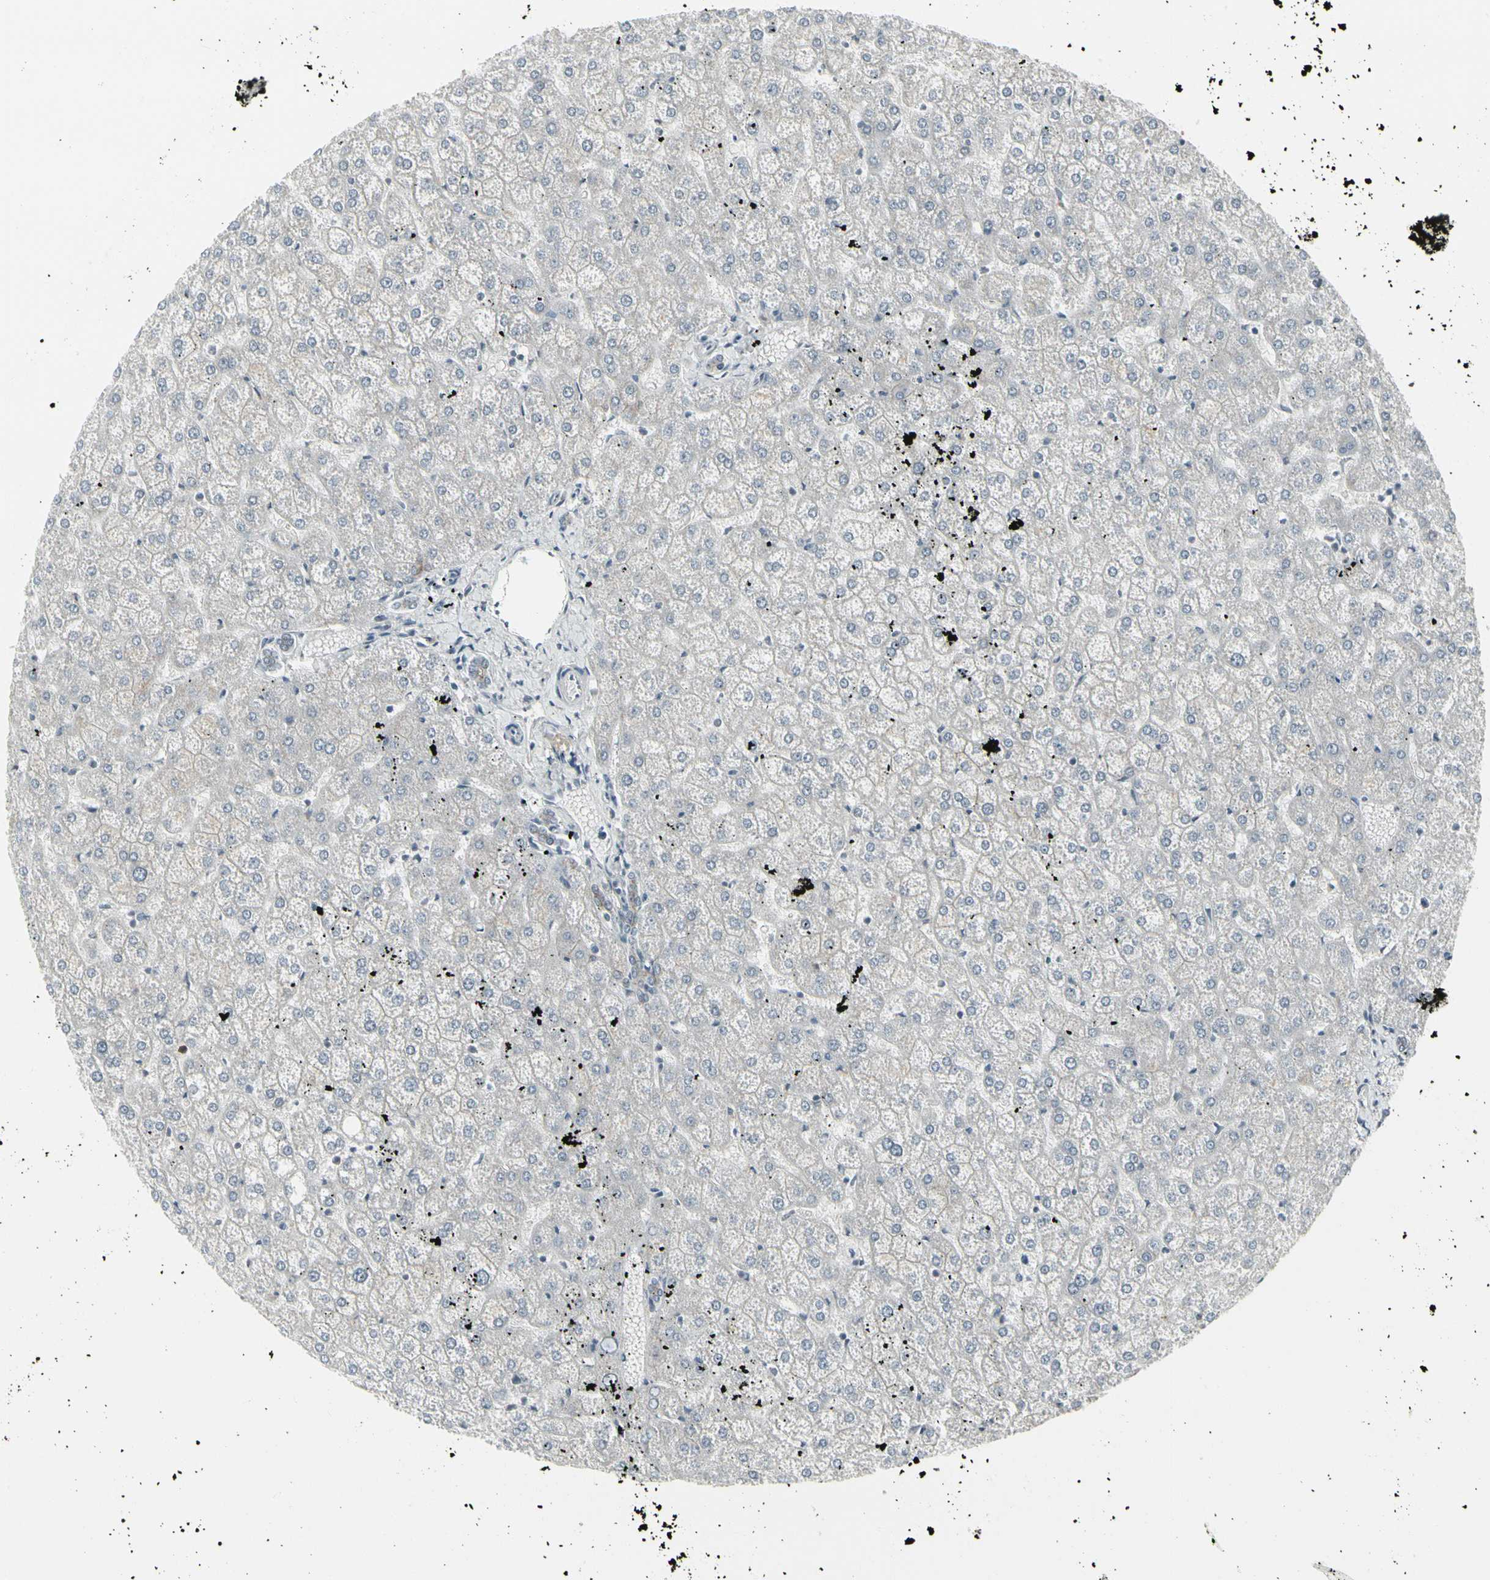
{"staining": {"intensity": "weak", "quantity": ">75%", "location": "cytoplasmic/membranous"}, "tissue": "liver", "cell_type": "Cholangiocytes", "image_type": "normal", "snomed": [{"axis": "morphology", "description": "Normal tissue, NOS"}, {"axis": "topography", "description": "Liver"}], "caption": "Immunohistochemical staining of normal human liver exhibits >75% levels of weak cytoplasmic/membranous protein staining in about >75% of cholangiocytes.", "gene": "EPS15", "patient": {"sex": "female", "age": 32}}